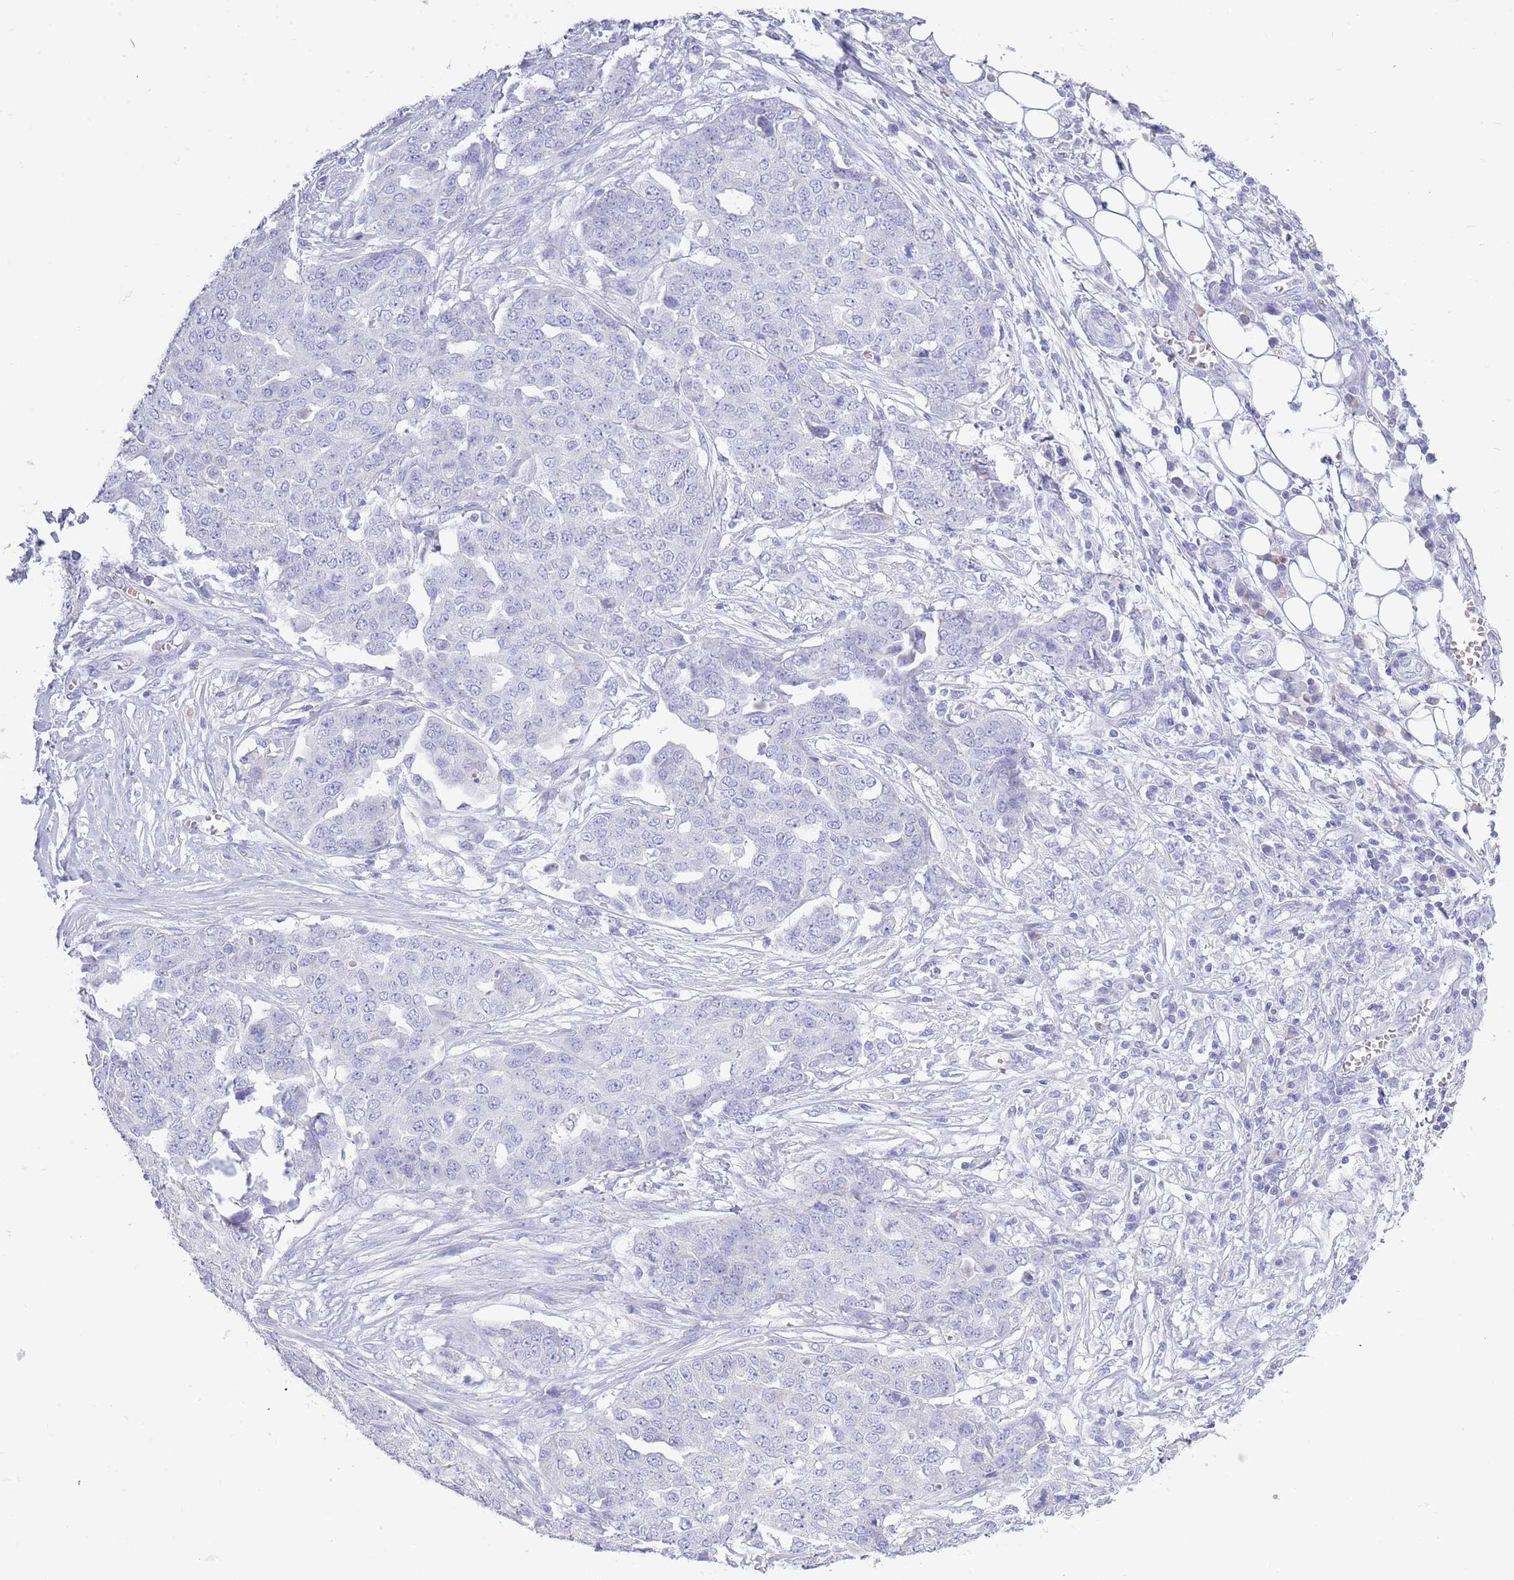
{"staining": {"intensity": "negative", "quantity": "none", "location": "none"}, "tissue": "ovarian cancer", "cell_type": "Tumor cells", "image_type": "cancer", "snomed": [{"axis": "morphology", "description": "Cystadenocarcinoma, serous, NOS"}, {"axis": "topography", "description": "Soft tissue"}, {"axis": "topography", "description": "Ovary"}], "caption": "There is no significant expression in tumor cells of ovarian cancer. Brightfield microscopy of IHC stained with DAB (brown) and hematoxylin (blue), captured at high magnification.", "gene": "ACR", "patient": {"sex": "female", "age": 57}}